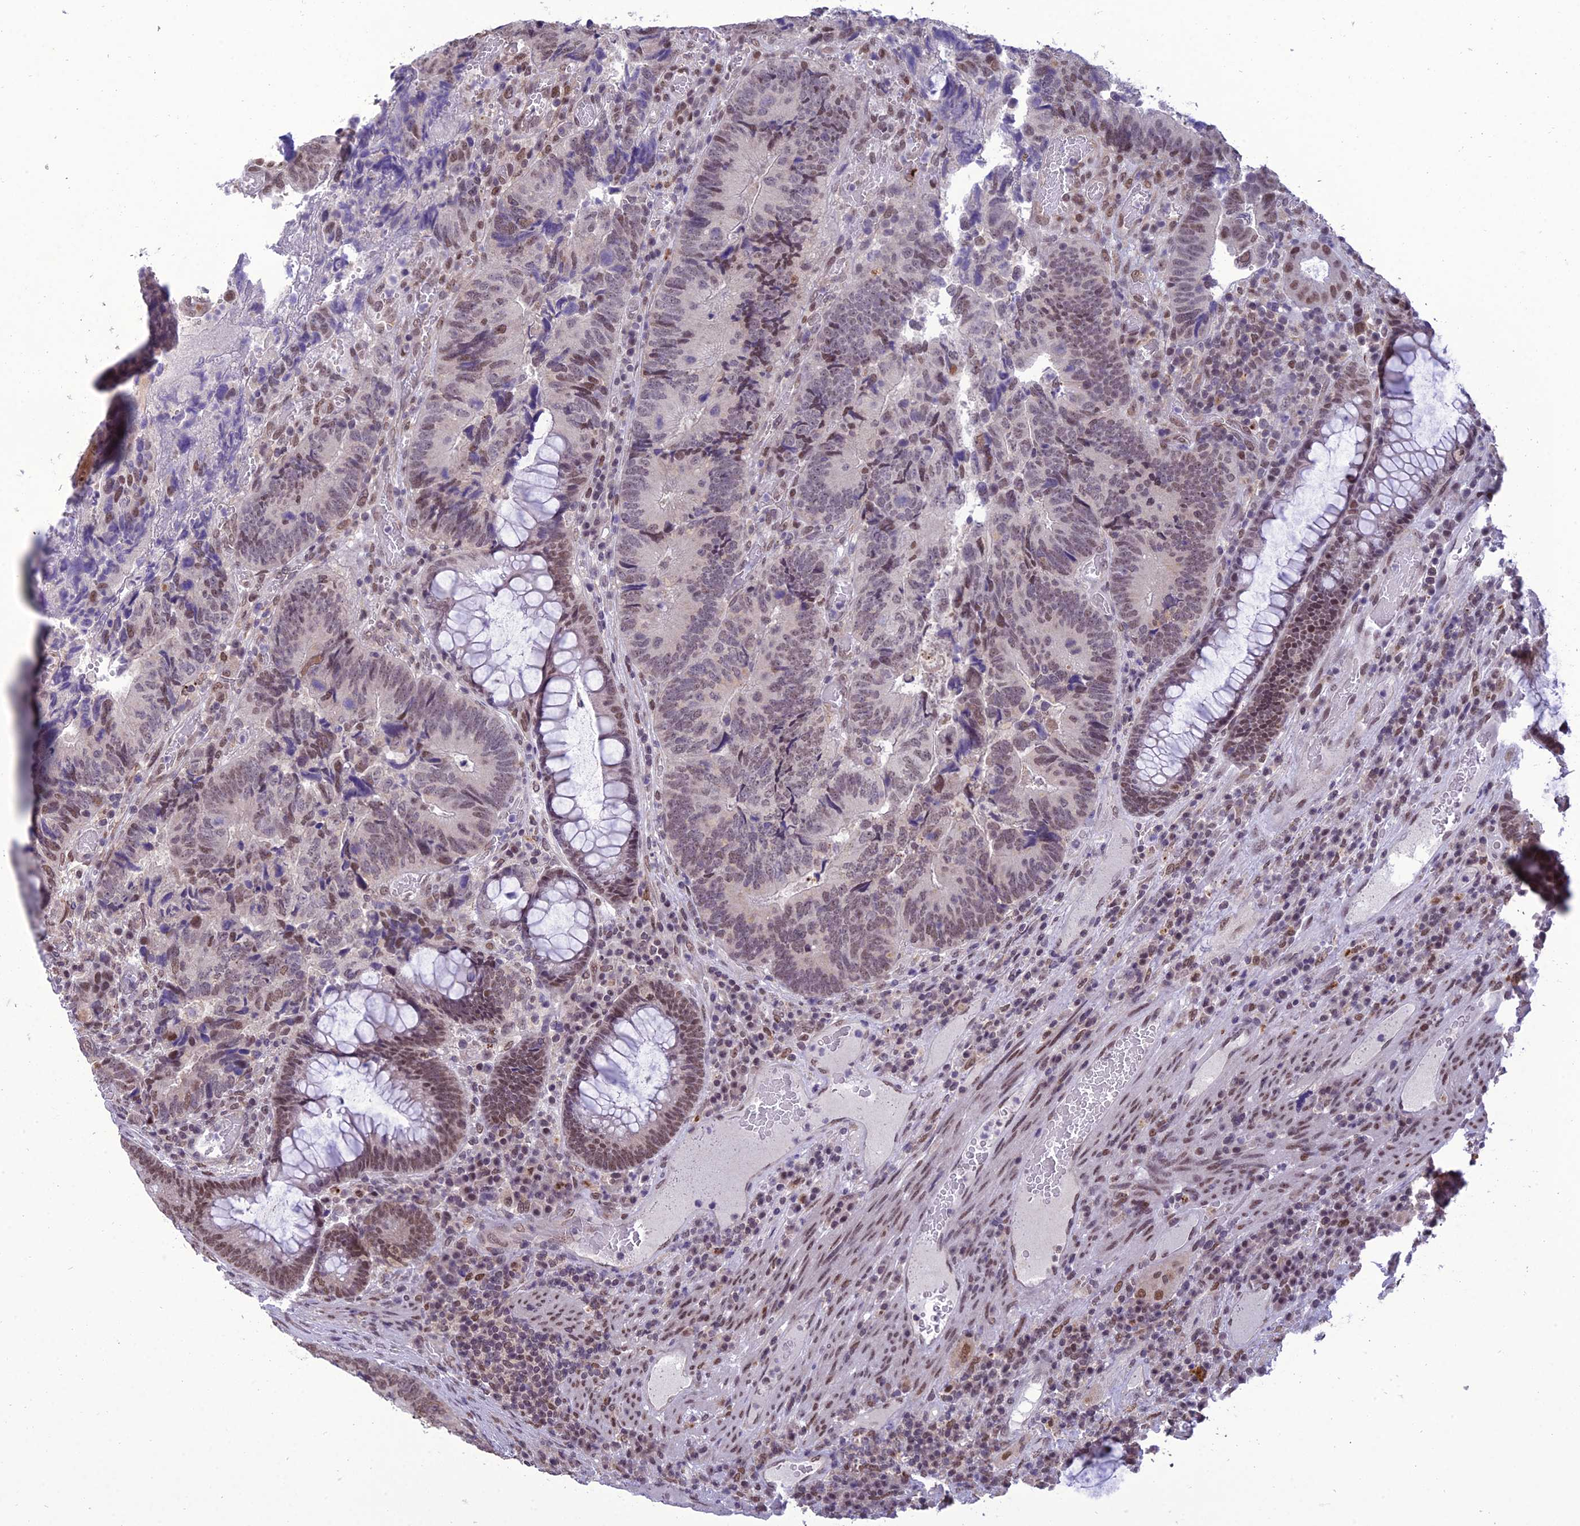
{"staining": {"intensity": "moderate", "quantity": "25%-75%", "location": "nuclear"}, "tissue": "colorectal cancer", "cell_type": "Tumor cells", "image_type": "cancer", "snomed": [{"axis": "morphology", "description": "Adenocarcinoma, NOS"}, {"axis": "topography", "description": "Colon"}], "caption": "Human adenocarcinoma (colorectal) stained with a protein marker demonstrates moderate staining in tumor cells.", "gene": "RANBP3", "patient": {"sex": "female", "age": 67}}